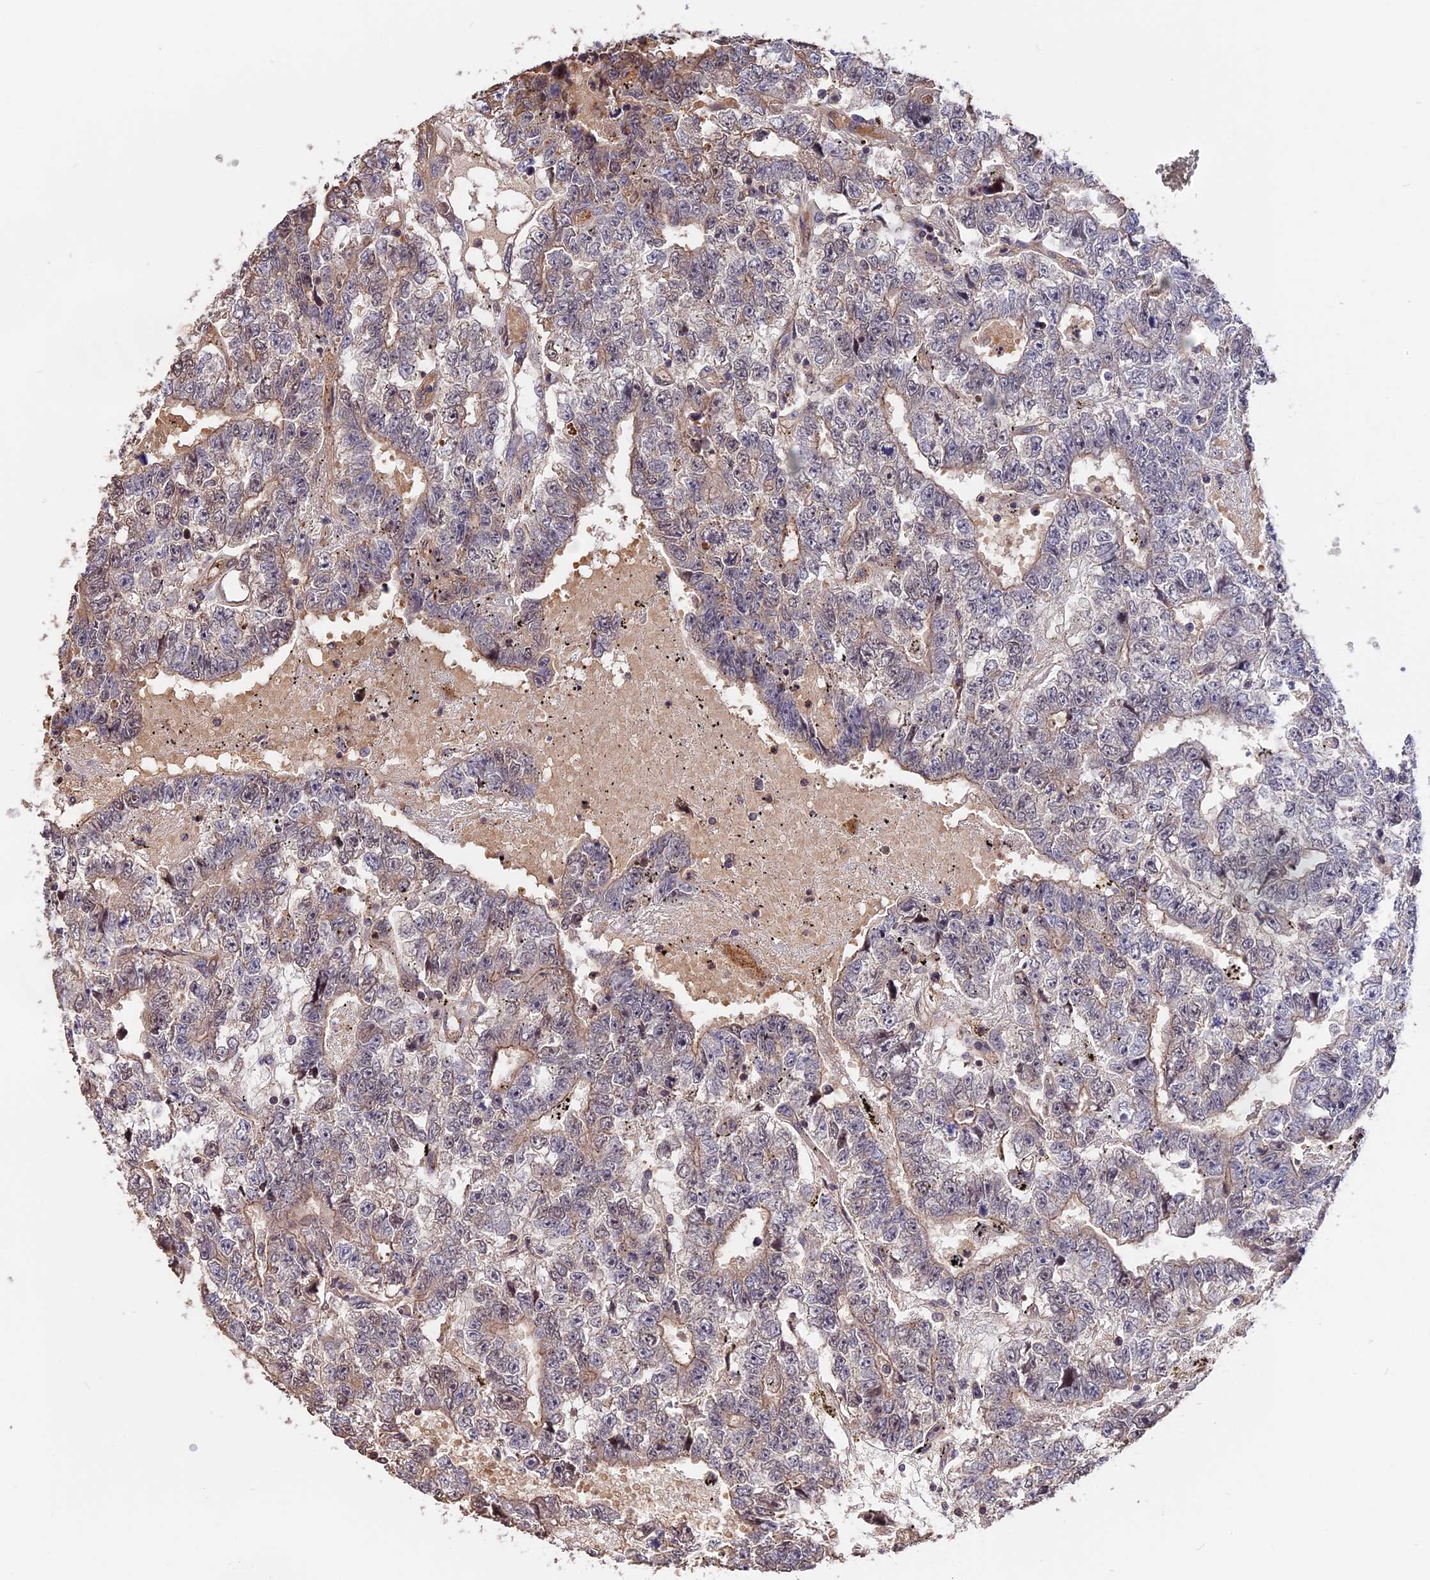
{"staining": {"intensity": "weak", "quantity": "<25%", "location": "cytoplasmic/membranous"}, "tissue": "testis cancer", "cell_type": "Tumor cells", "image_type": "cancer", "snomed": [{"axis": "morphology", "description": "Carcinoma, Embryonal, NOS"}, {"axis": "topography", "description": "Testis"}], "caption": "Tumor cells show no significant protein staining in testis cancer (embryonal carcinoma).", "gene": "ZC3H10", "patient": {"sex": "male", "age": 25}}